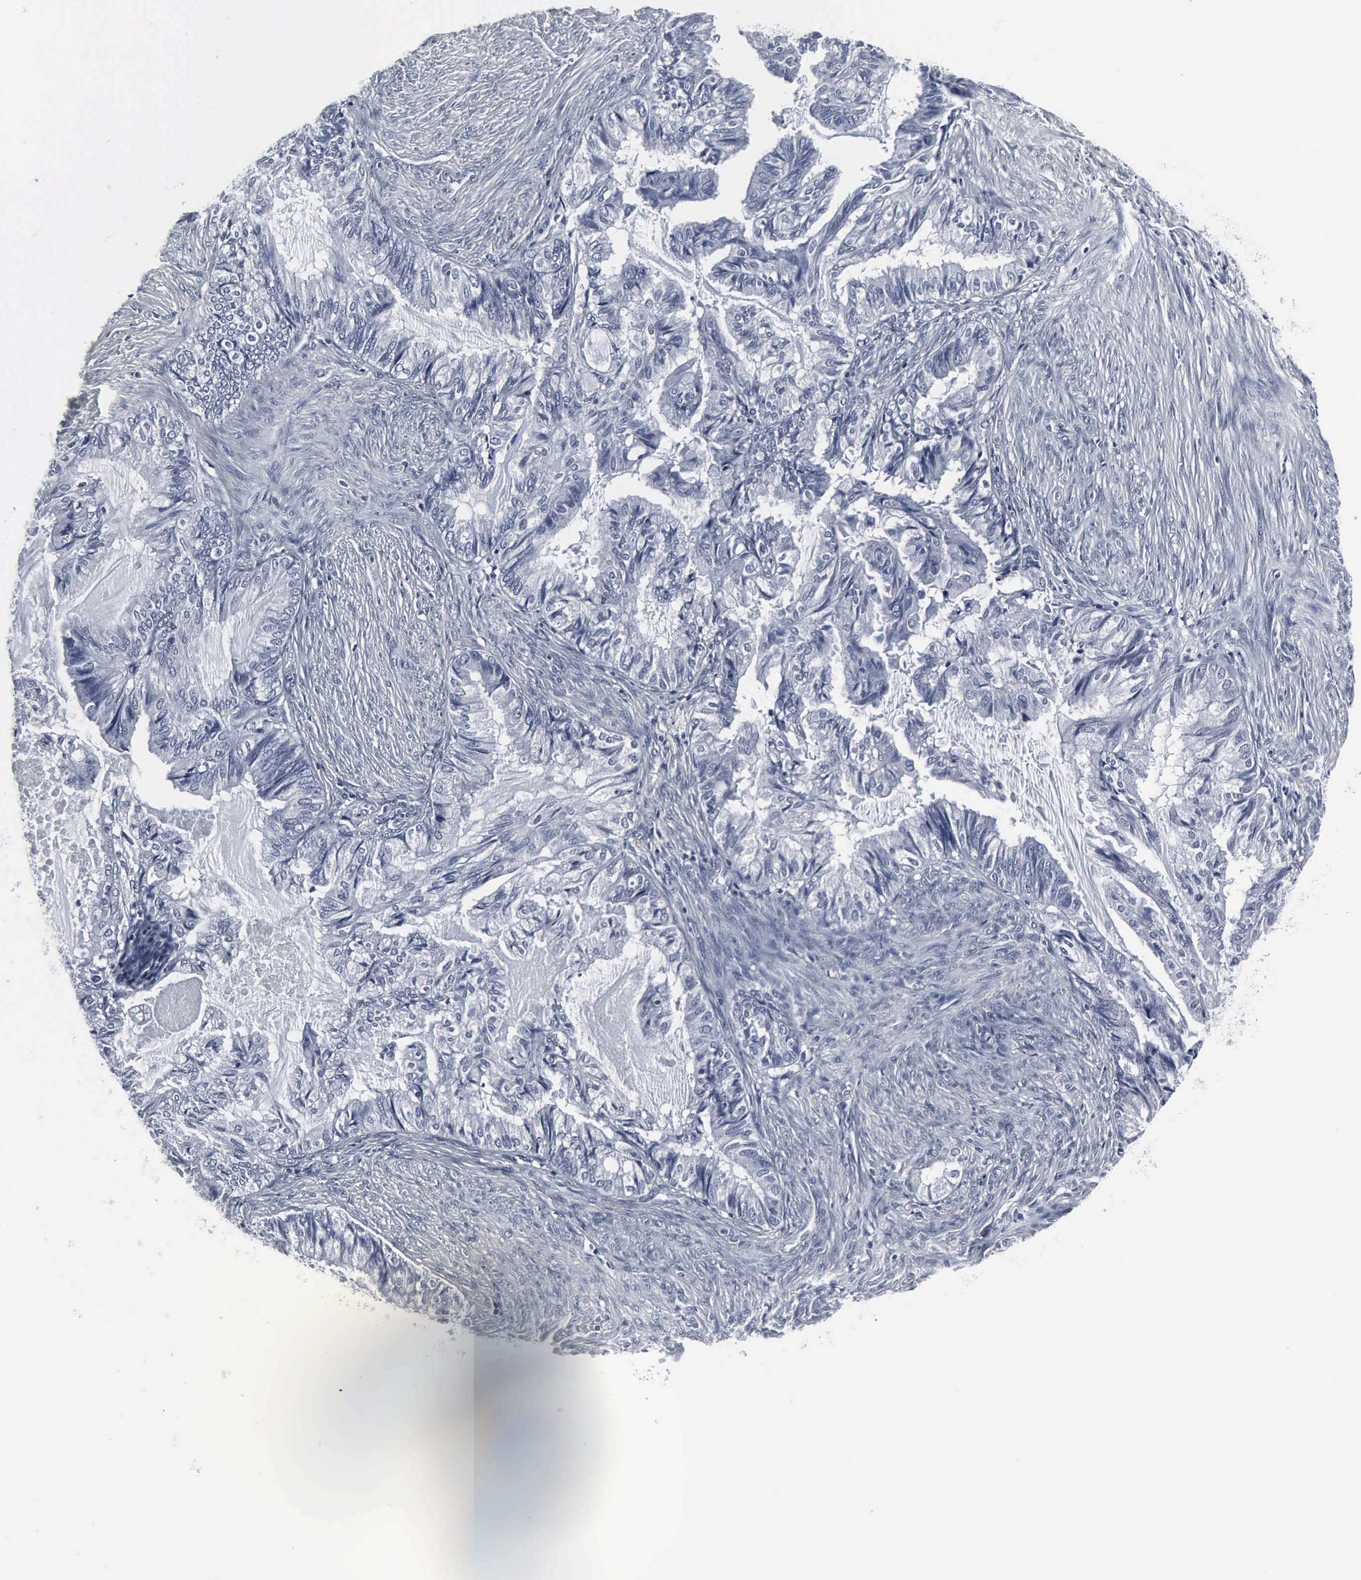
{"staining": {"intensity": "negative", "quantity": "none", "location": "none"}, "tissue": "endometrial cancer", "cell_type": "Tumor cells", "image_type": "cancer", "snomed": [{"axis": "morphology", "description": "Adenocarcinoma, NOS"}, {"axis": "topography", "description": "Endometrium"}], "caption": "Endometrial adenocarcinoma was stained to show a protein in brown. There is no significant positivity in tumor cells.", "gene": "SNAP25", "patient": {"sex": "female", "age": 86}}